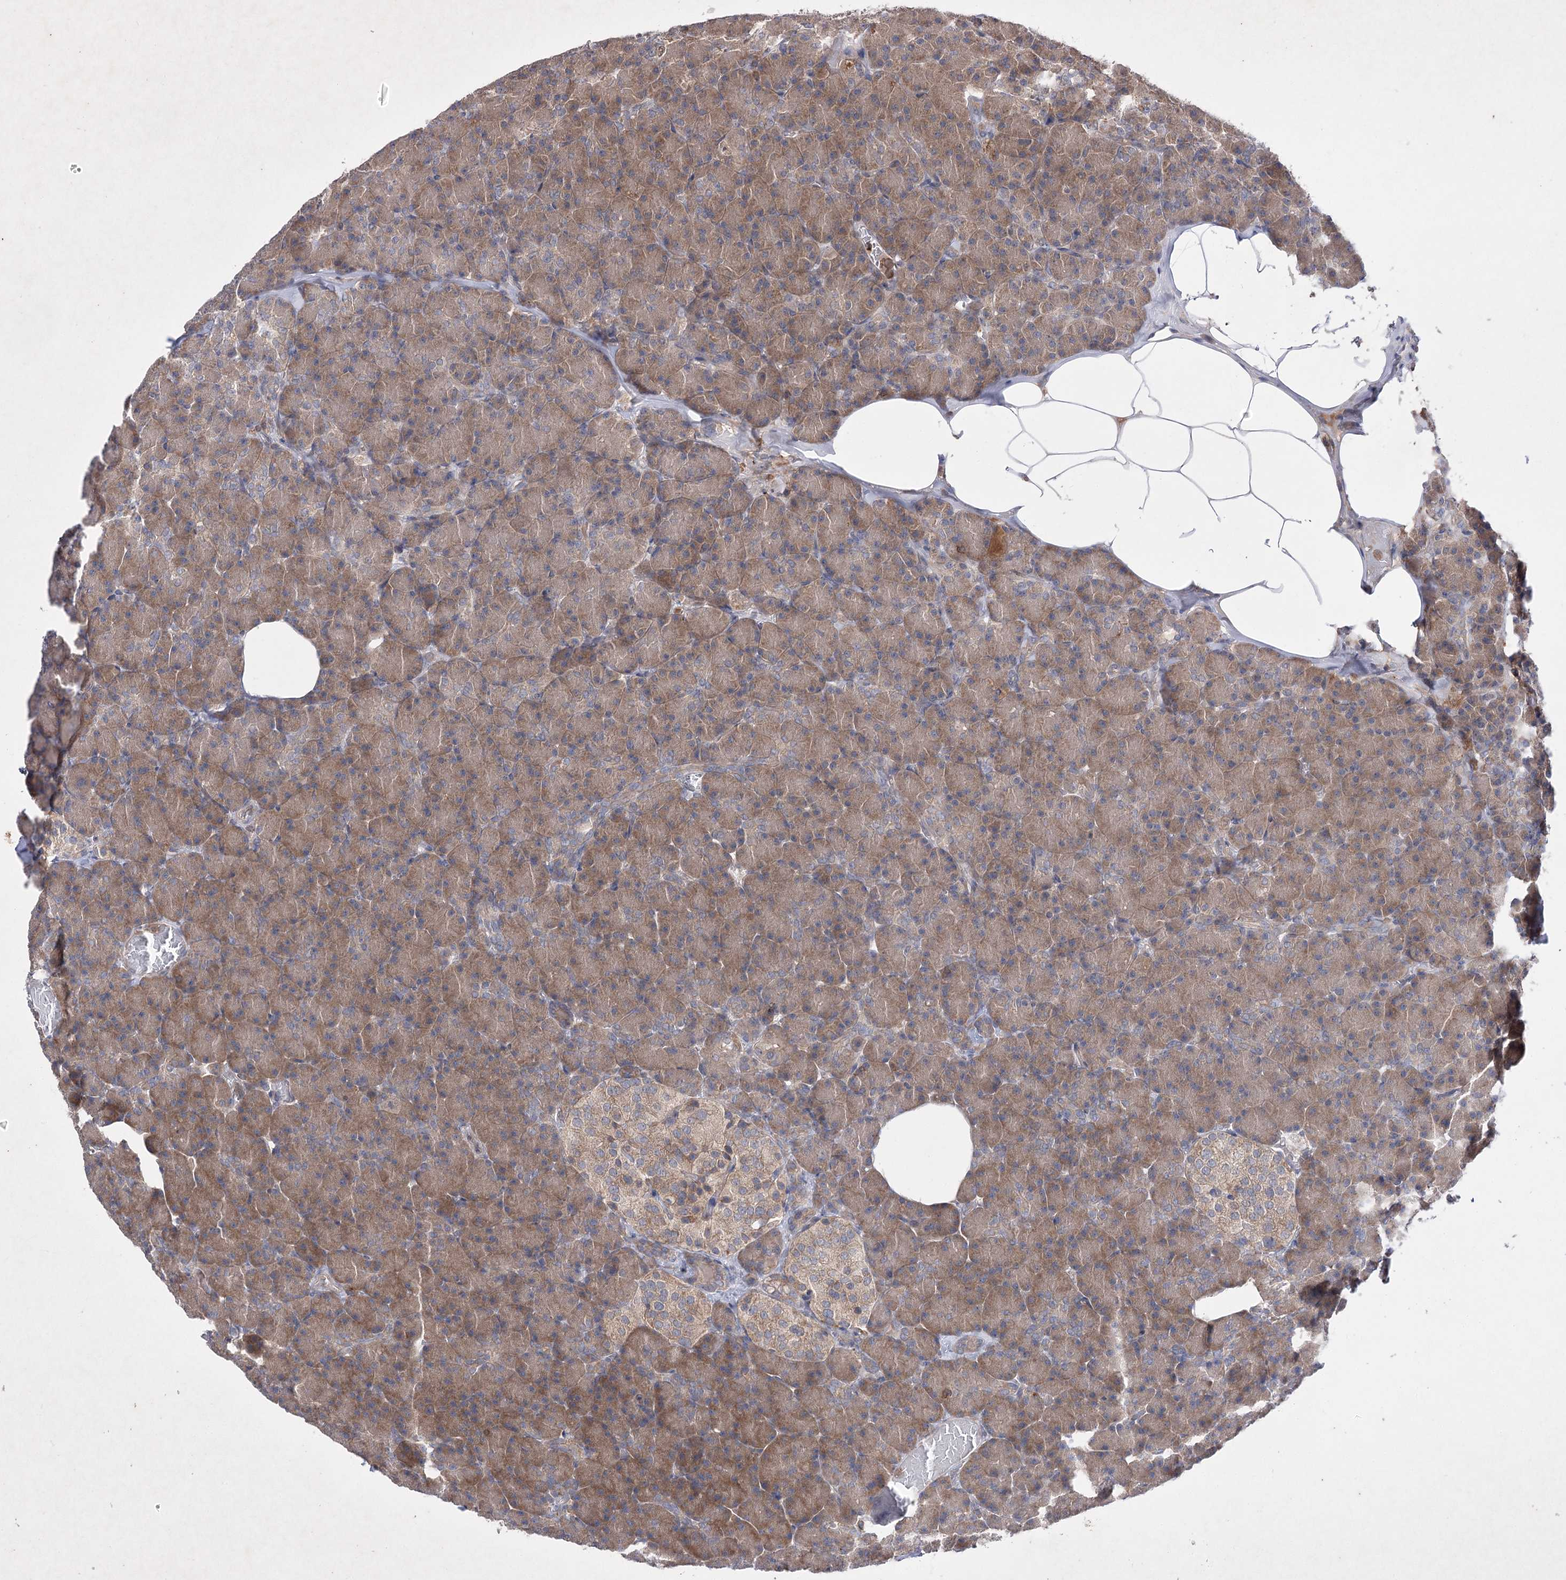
{"staining": {"intensity": "moderate", "quantity": ">75%", "location": "cytoplasmic/membranous"}, "tissue": "pancreas", "cell_type": "Exocrine glandular cells", "image_type": "normal", "snomed": [{"axis": "morphology", "description": "Normal tissue, NOS"}, {"axis": "topography", "description": "Pancreas"}], "caption": "Immunohistochemistry (DAB) staining of normal pancreas demonstrates moderate cytoplasmic/membranous protein positivity in about >75% of exocrine glandular cells. The protein is shown in brown color, while the nuclei are stained blue.", "gene": "BCR", "patient": {"sex": "female", "age": 43}}